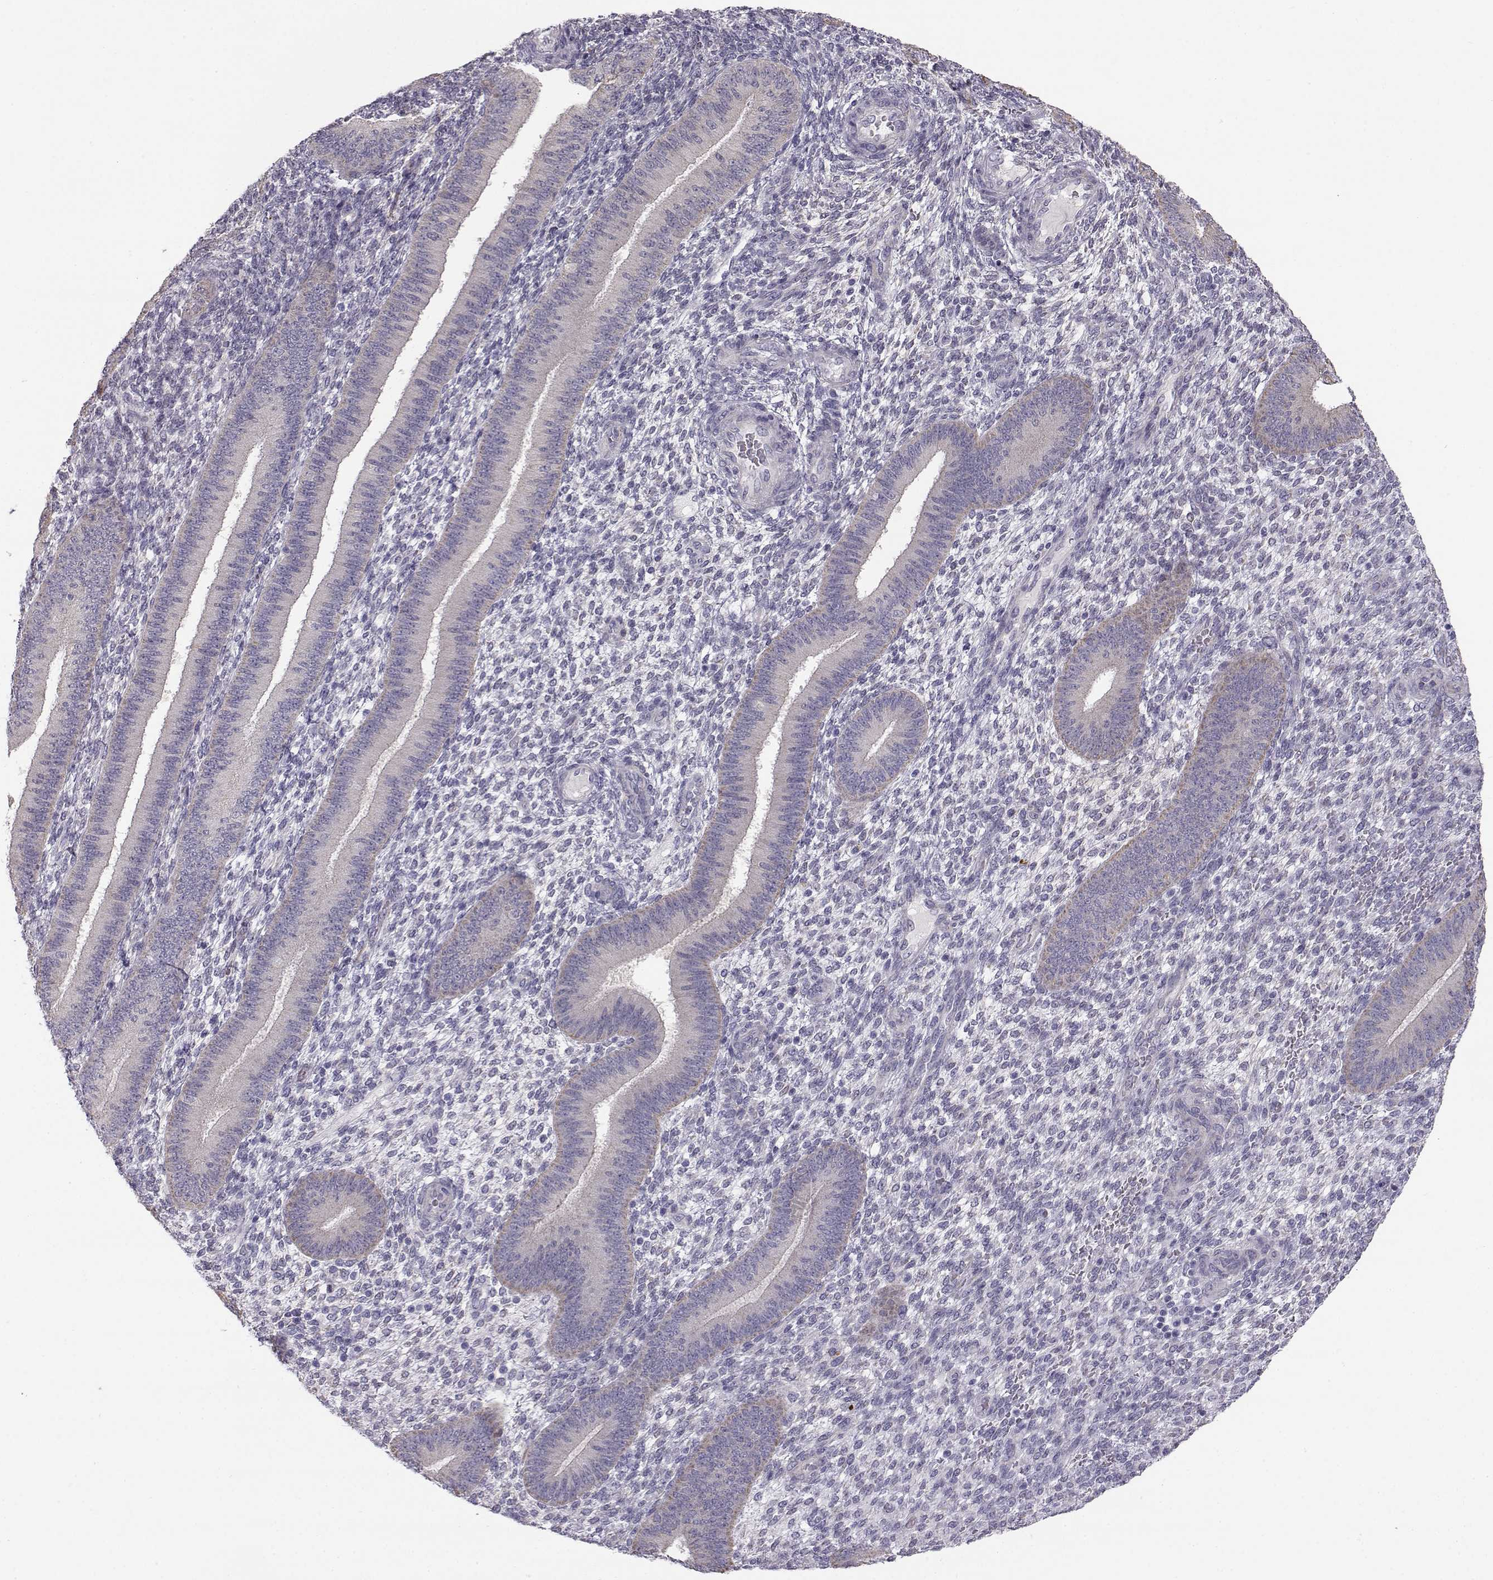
{"staining": {"intensity": "negative", "quantity": "none", "location": "none"}, "tissue": "endometrium", "cell_type": "Cells in endometrial stroma", "image_type": "normal", "snomed": [{"axis": "morphology", "description": "Normal tissue, NOS"}, {"axis": "topography", "description": "Endometrium"}], "caption": "Protein analysis of benign endometrium shows no significant positivity in cells in endometrial stroma.", "gene": "KCNMB4", "patient": {"sex": "female", "age": 39}}